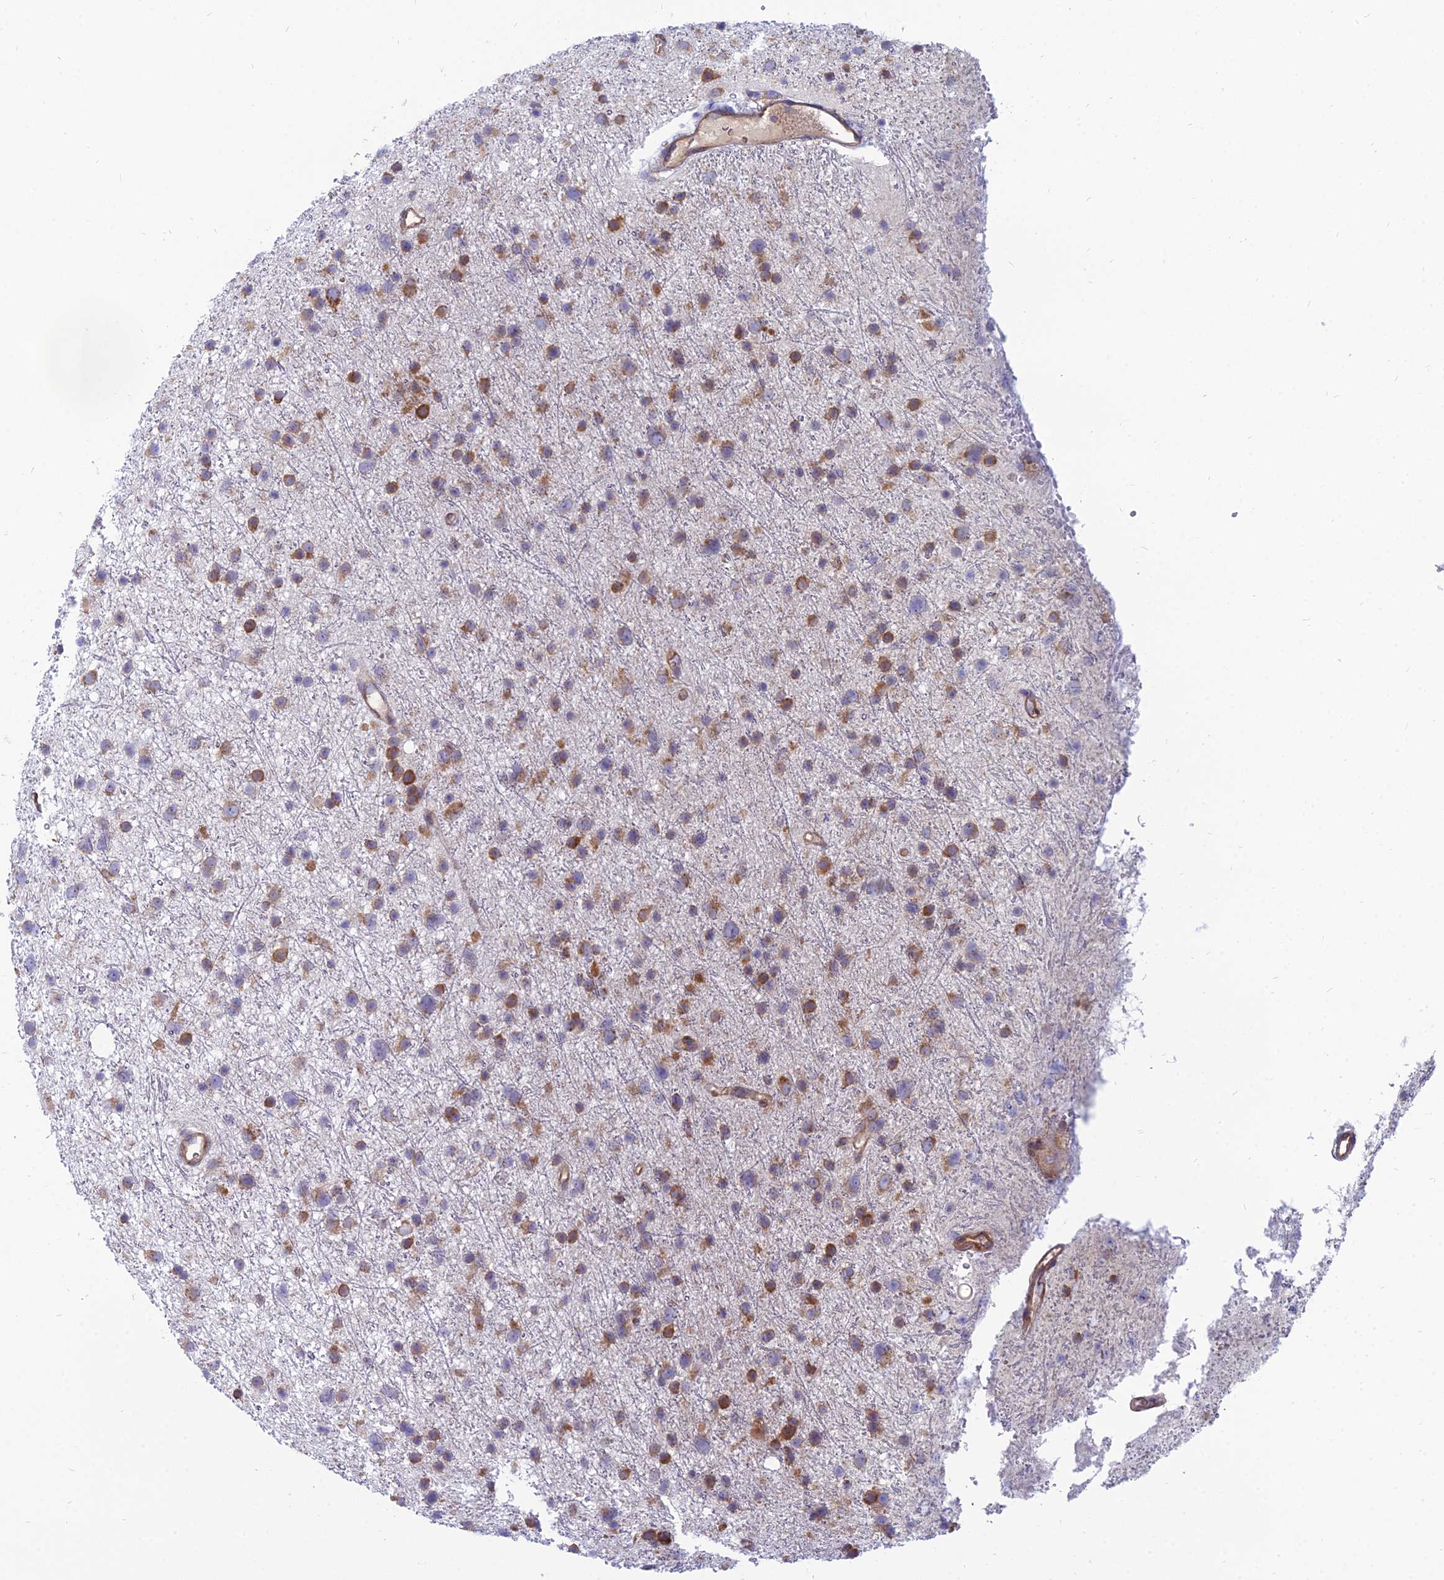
{"staining": {"intensity": "moderate", "quantity": ">75%", "location": "cytoplasmic/membranous"}, "tissue": "glioma", "cell_type": "Tumor cells", "image_type": "cancer", "snomed": [{"axis": "morphology", "description": "Glioma, malignant, Low grade"}, {"axis": "topography", "description": "Cerebral cortex"}], "caption": "Glioma was stained to show a protein in brown. There is medium levels of moderate cytoplasmic/membranous expression in about >75% of tumor cells.", "gene": "TXLNA", "patient": {"sex": "female", "age": 39}}